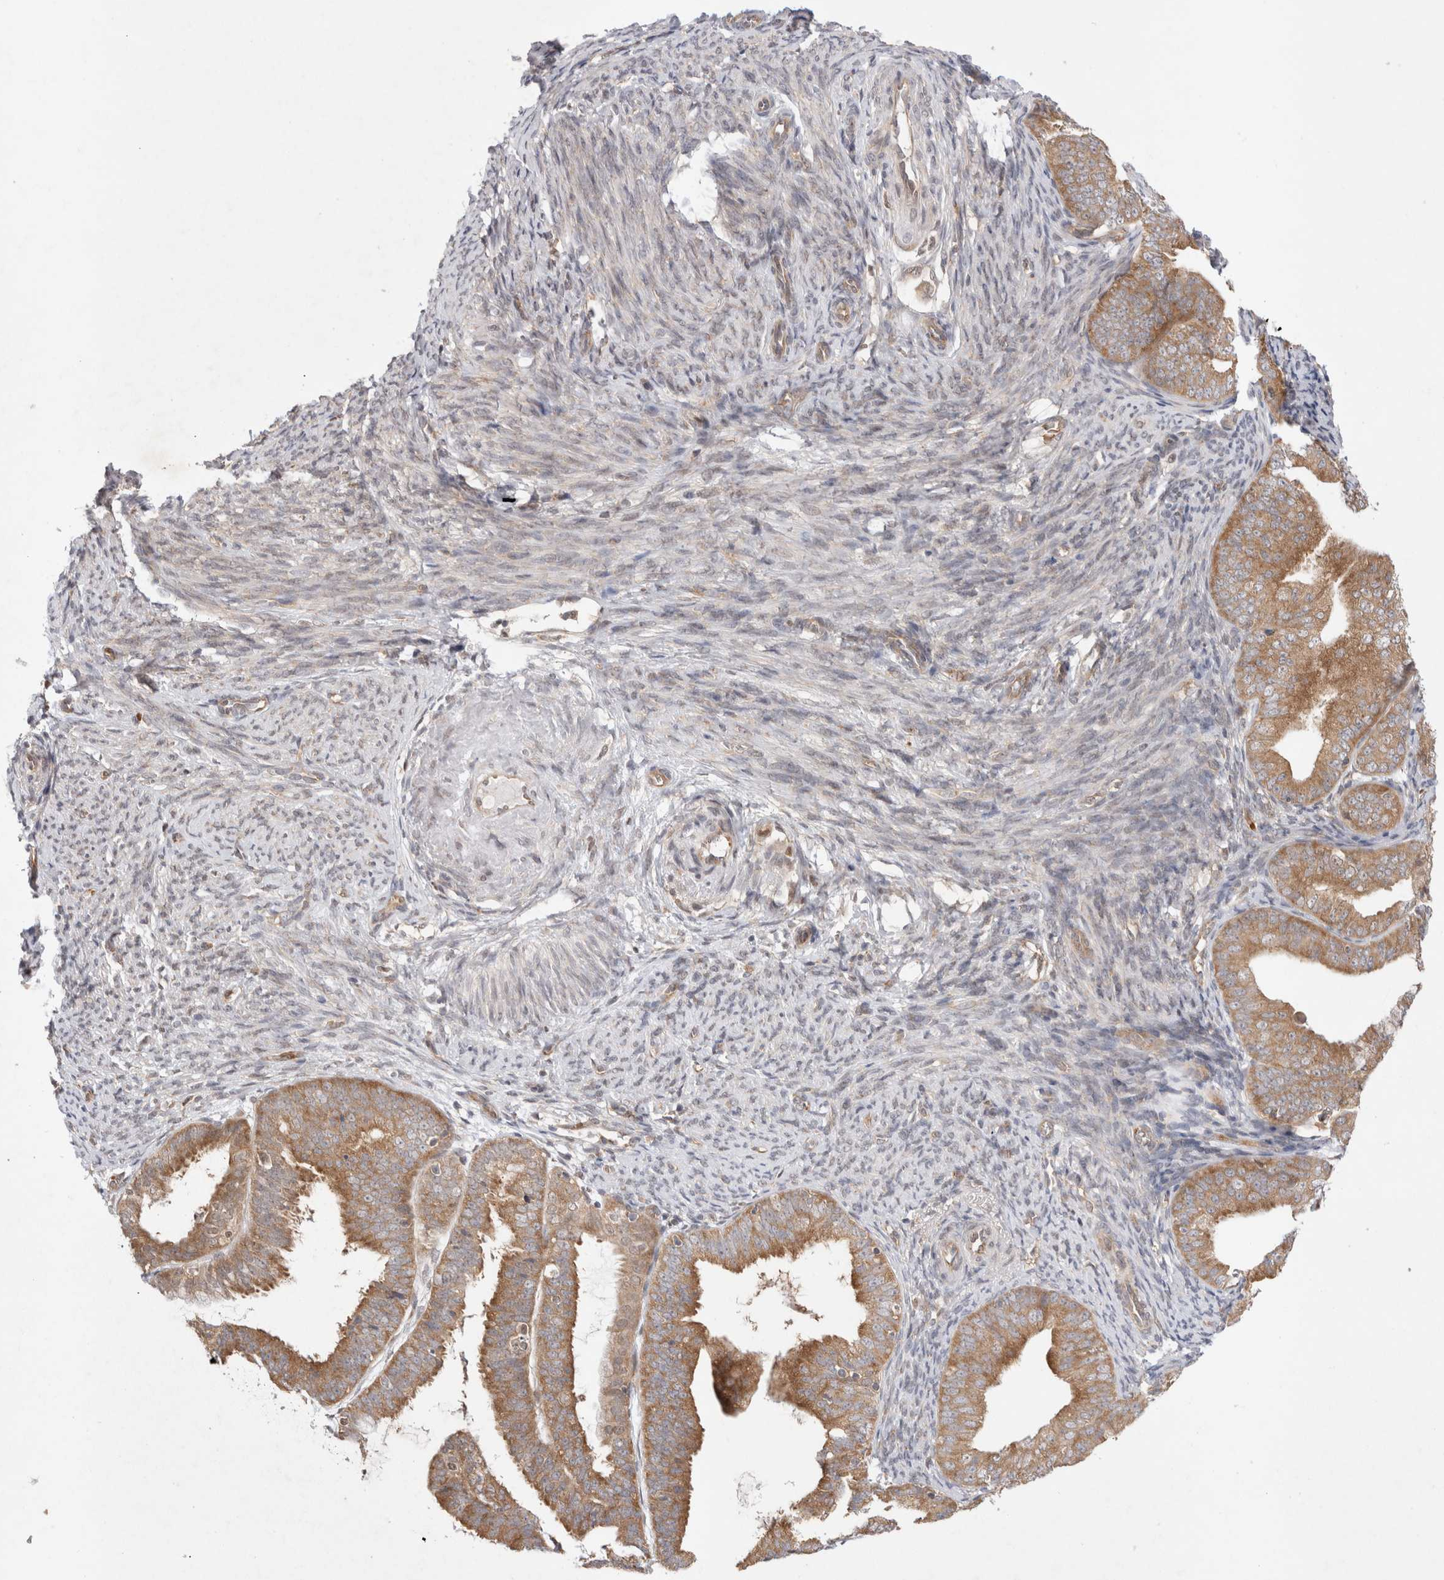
{"staining": {"intensity": "moderate", "quantity": ">75%", "location": "cytoplasmic/membranous"}, "tissue": "endometrial cancer", "cell_type": "Tumor cells", "image_type": "cancer", "snomed": [{"axis": "morphology", "description": "Adenocarcinoma, NOS"}, {"axis": "topography", "description": "Endometrium"}], "caption": "This photomicrograph reveals IHC staining of endometrial adenocarcinoma, with medium moderate cytoplasmic/membranous staining in approximately >75% of tumor cells.", "gene": "EIF3E", "patient": {"sex": "female", "age": 63}}